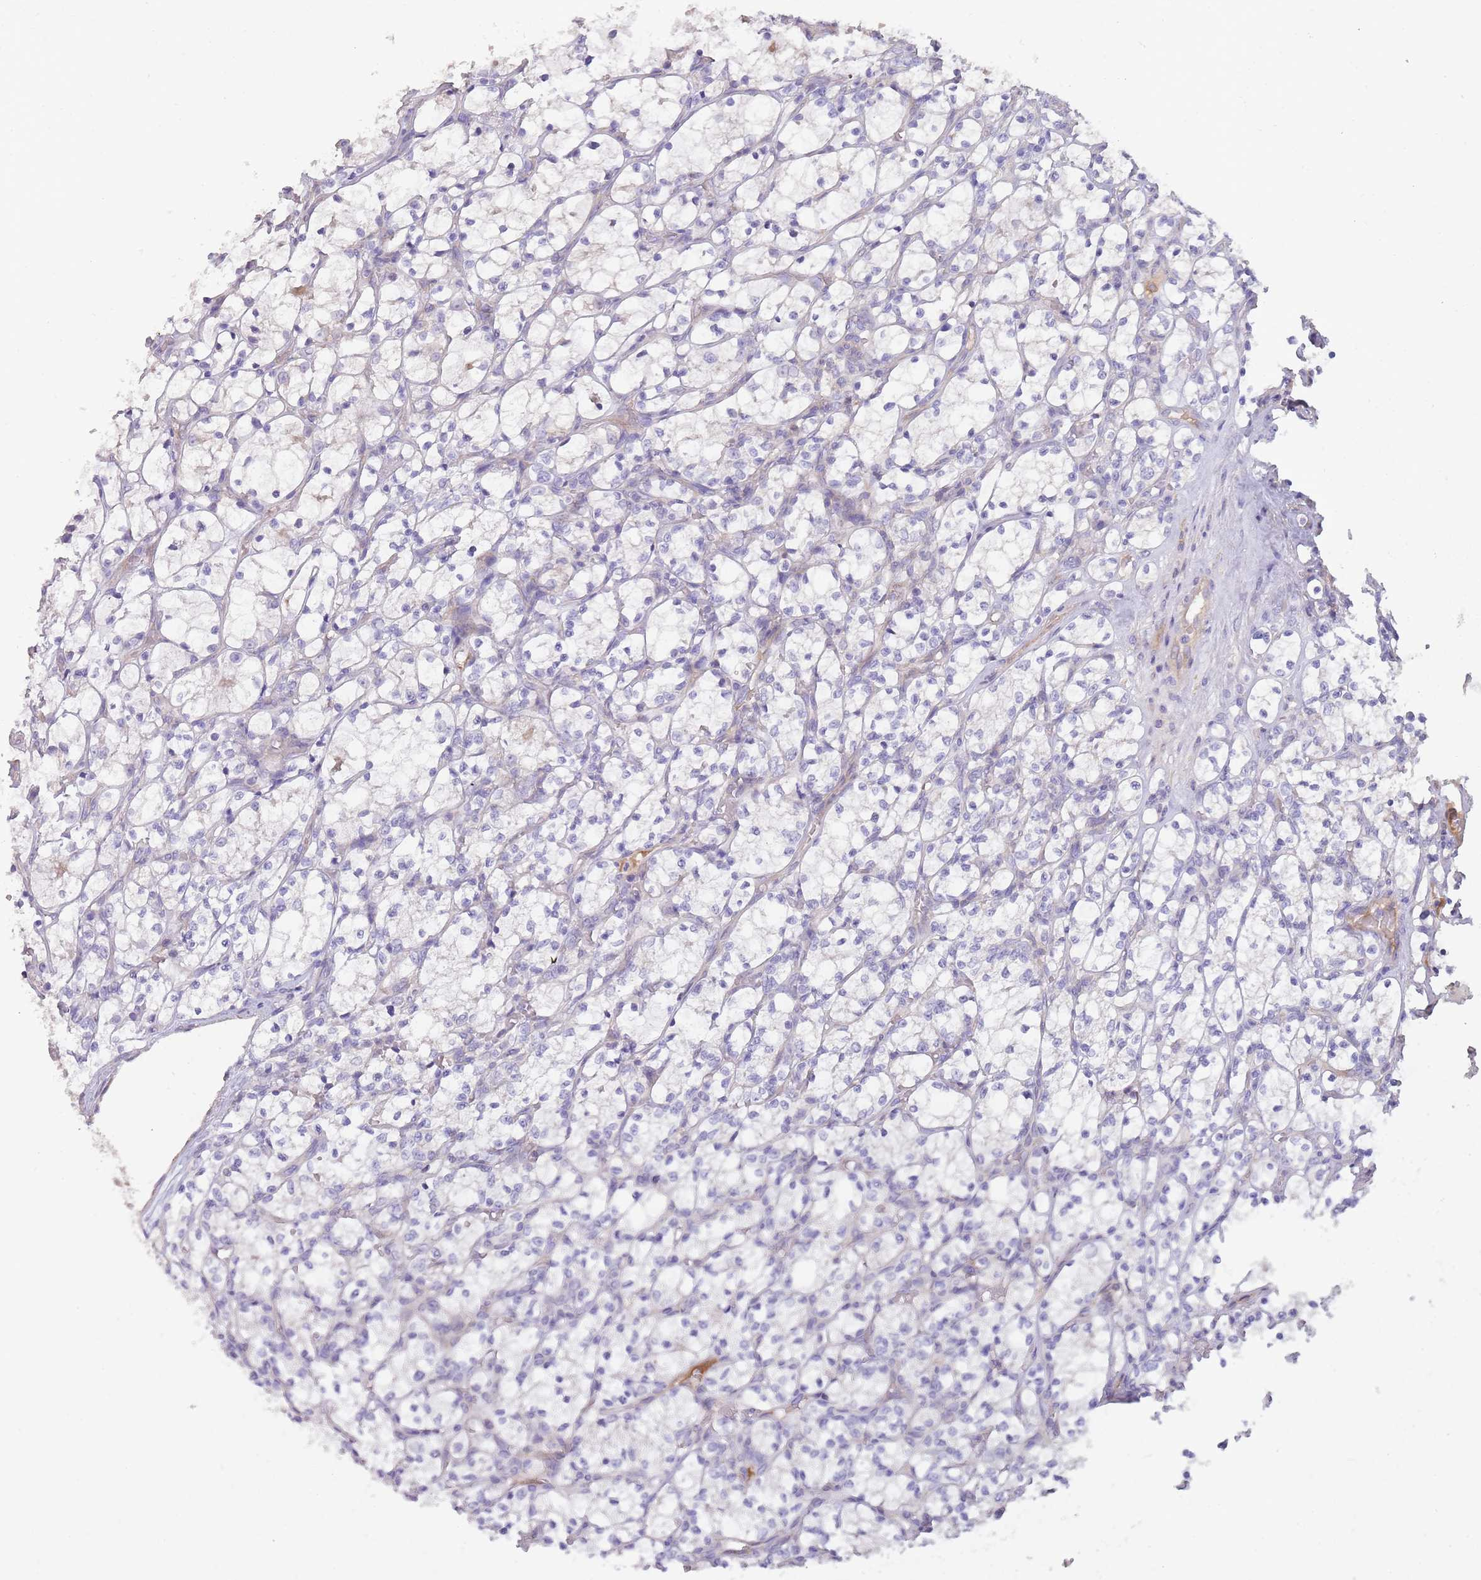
{"staining": {"intensity": "negative", "quantity": "none", "location": "none"}, "tissue": "renal cancer", "cell_type": "Tumor cells", "image_type": "cancer", "snomed": [{"axis": "morphology", "description": "Adenocarcinoma, NOS"}, {"axis": "topography", "description": "Kidney"}], "caption": "An immunohistochemistry image of renal adenocarcinoma is shown. There is no staining in tumor cells of renal adenocarcinoma.", "gene": "SUSD1", "patient": {"sex": "female", "age": 69}}